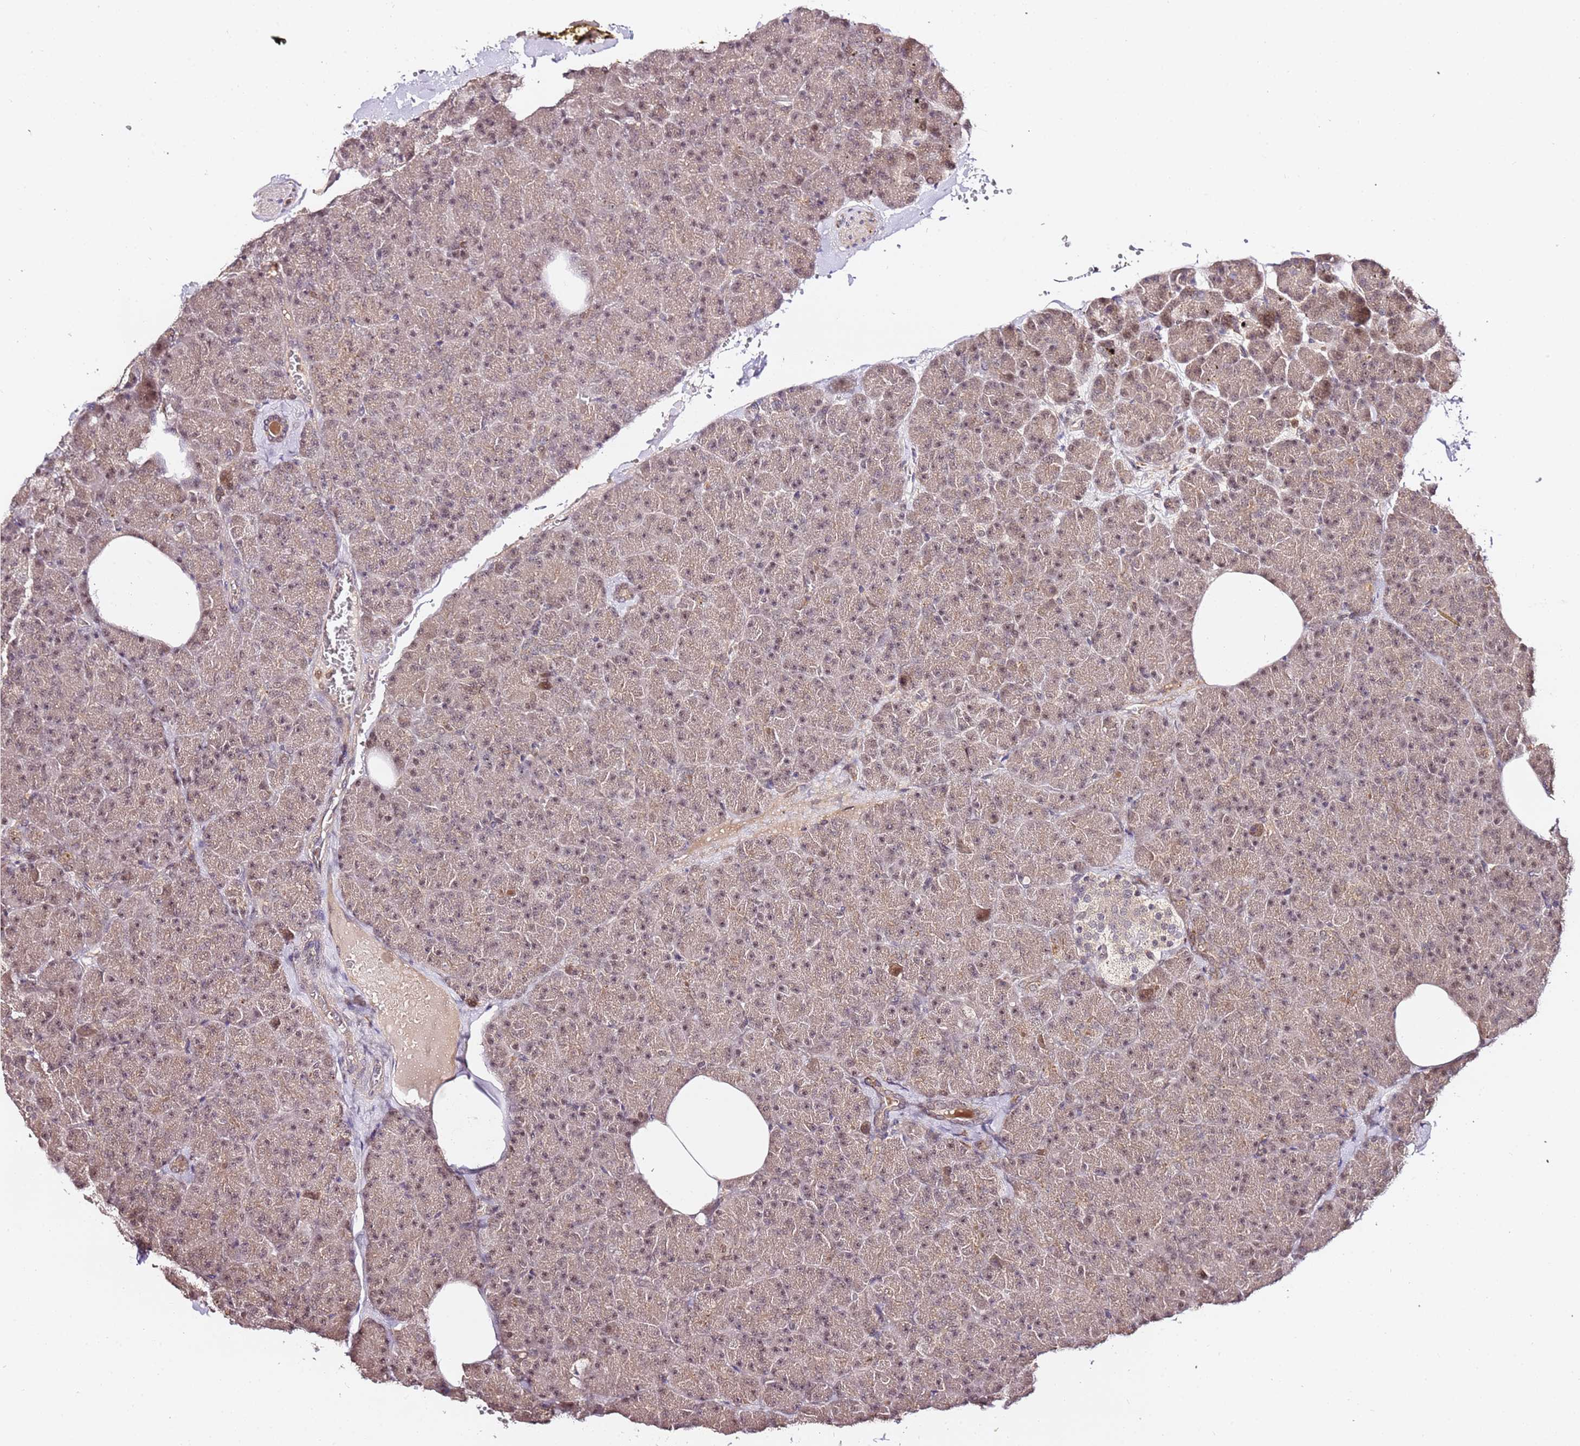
{"staining": {"intensity": "weak", "quantity": ">75%", "location": "cytoplasmic/membranous,nuclear"}, "tissue": "pancreas", "cell_type": "Exocrine glandular cells", "image_type": "normal", "snomed": [{"axis": "morphology", "description": "Normal tissue, NOS"}, {"axis": "morphology", "description": "Carcinoid, malignant, NOS"}, {"axis": "topography", "description": "Pancreas"}], "caption": "Pancreas stained for a protein reveals weak cytoplasmic/membranous,nuclear positivity in exocrine glandular cells. Using DAB (3,3'-diaminobenzidine) (brown) and hematoxylin (blue) stains, captured at high magnification using brightfield microscopy.", "gene": "OR5V1", "patient": {"sex": "female", "age": 35}}